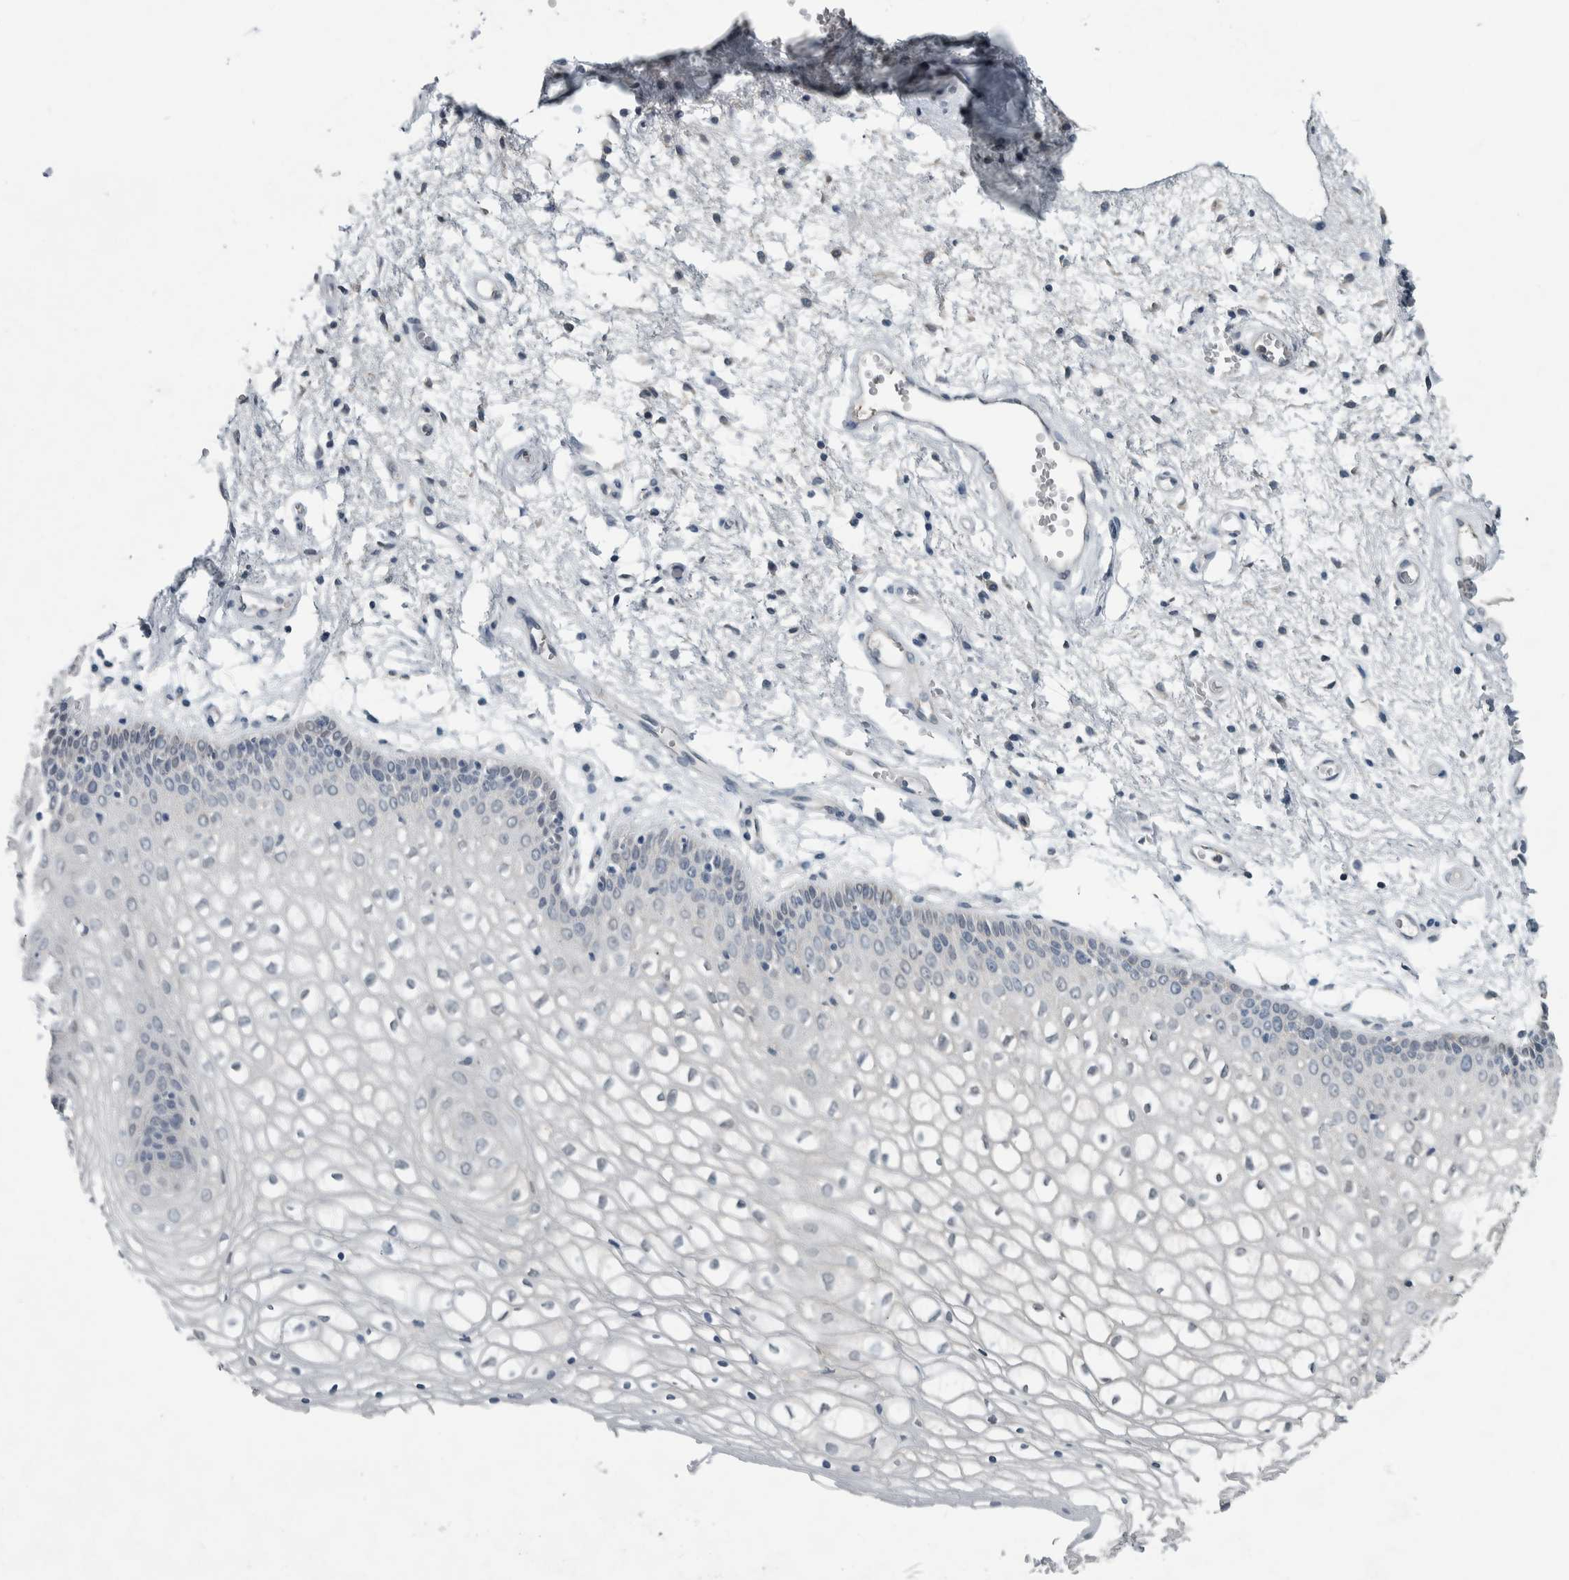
{"staining": {"intensity": "negative", "quantity": "none", "location": "none"}, "tissue": "vagina", "cell_type": "Squamous epithelial cells", "image_type": "normal", "snomed": [{"axis": "morphology", "description": "Normal tissue, NOS"}, {"axis": "topography", "description": "Vagina"}], "caption": "Protein analysis of benign vagina displays no significant positivity in squamous epithelial cells.", "gene": "ALAD", "patient": {"sex": "female", "age": 34}}